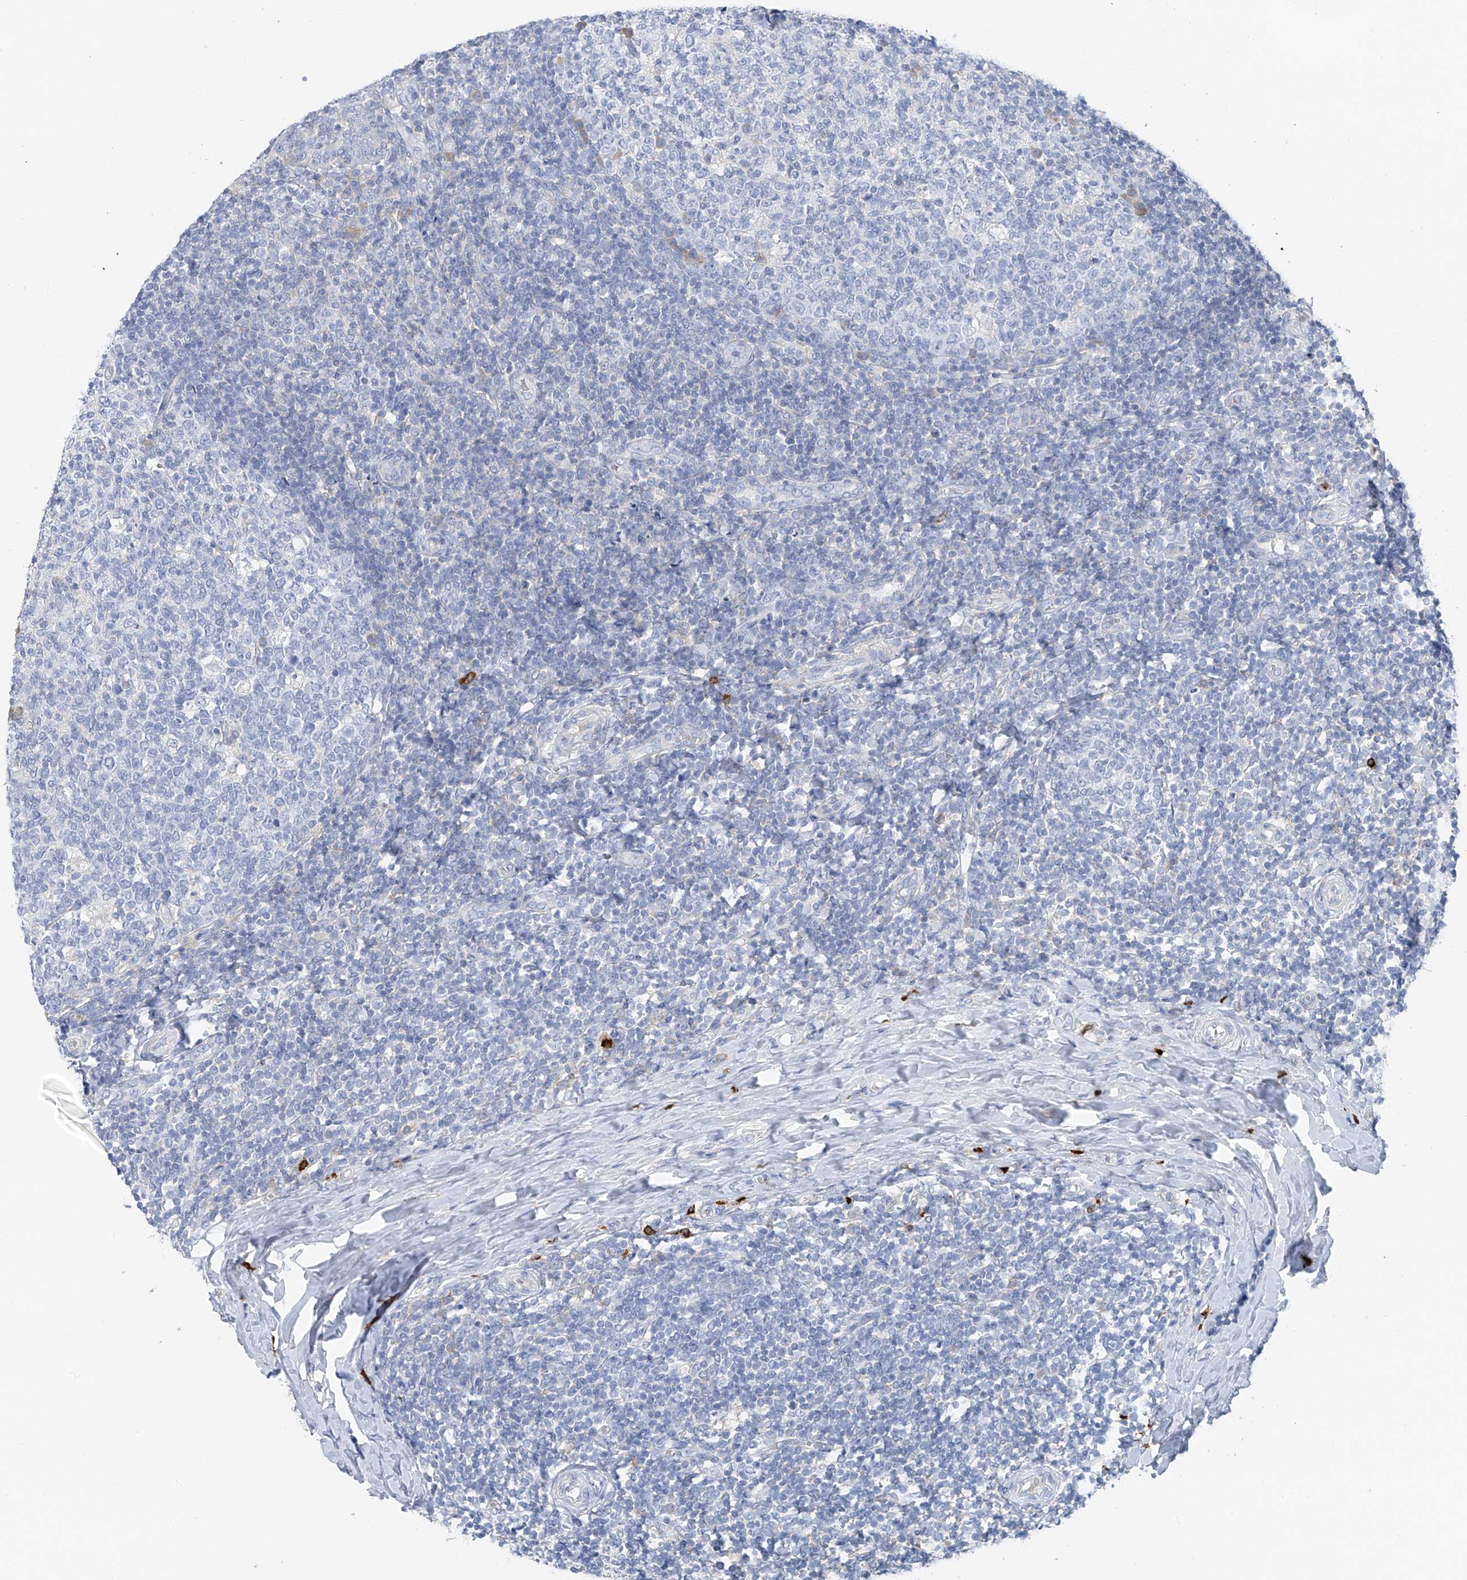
{"staining": {"intensity": "negative", "quantity": "none", "location": "none"}, "tissue": "tonsil", "cell_type": "Germinal center cells", "image_type": "normal", "snomed": [{"axis": "morphology", "description": "Normal tissue, NOS"}, {"axis": "topography", "description": "Tonsil"}], "caption": "Immunohistochemistry (IHC) of unremarkable human tonsil demonstrates no staining in germinal center cells. (Immunohistochemistry, brightfield microscopy, high magnification).", "gene": "POMGNT2", "patient": {"sex": "female", "age": 19}}